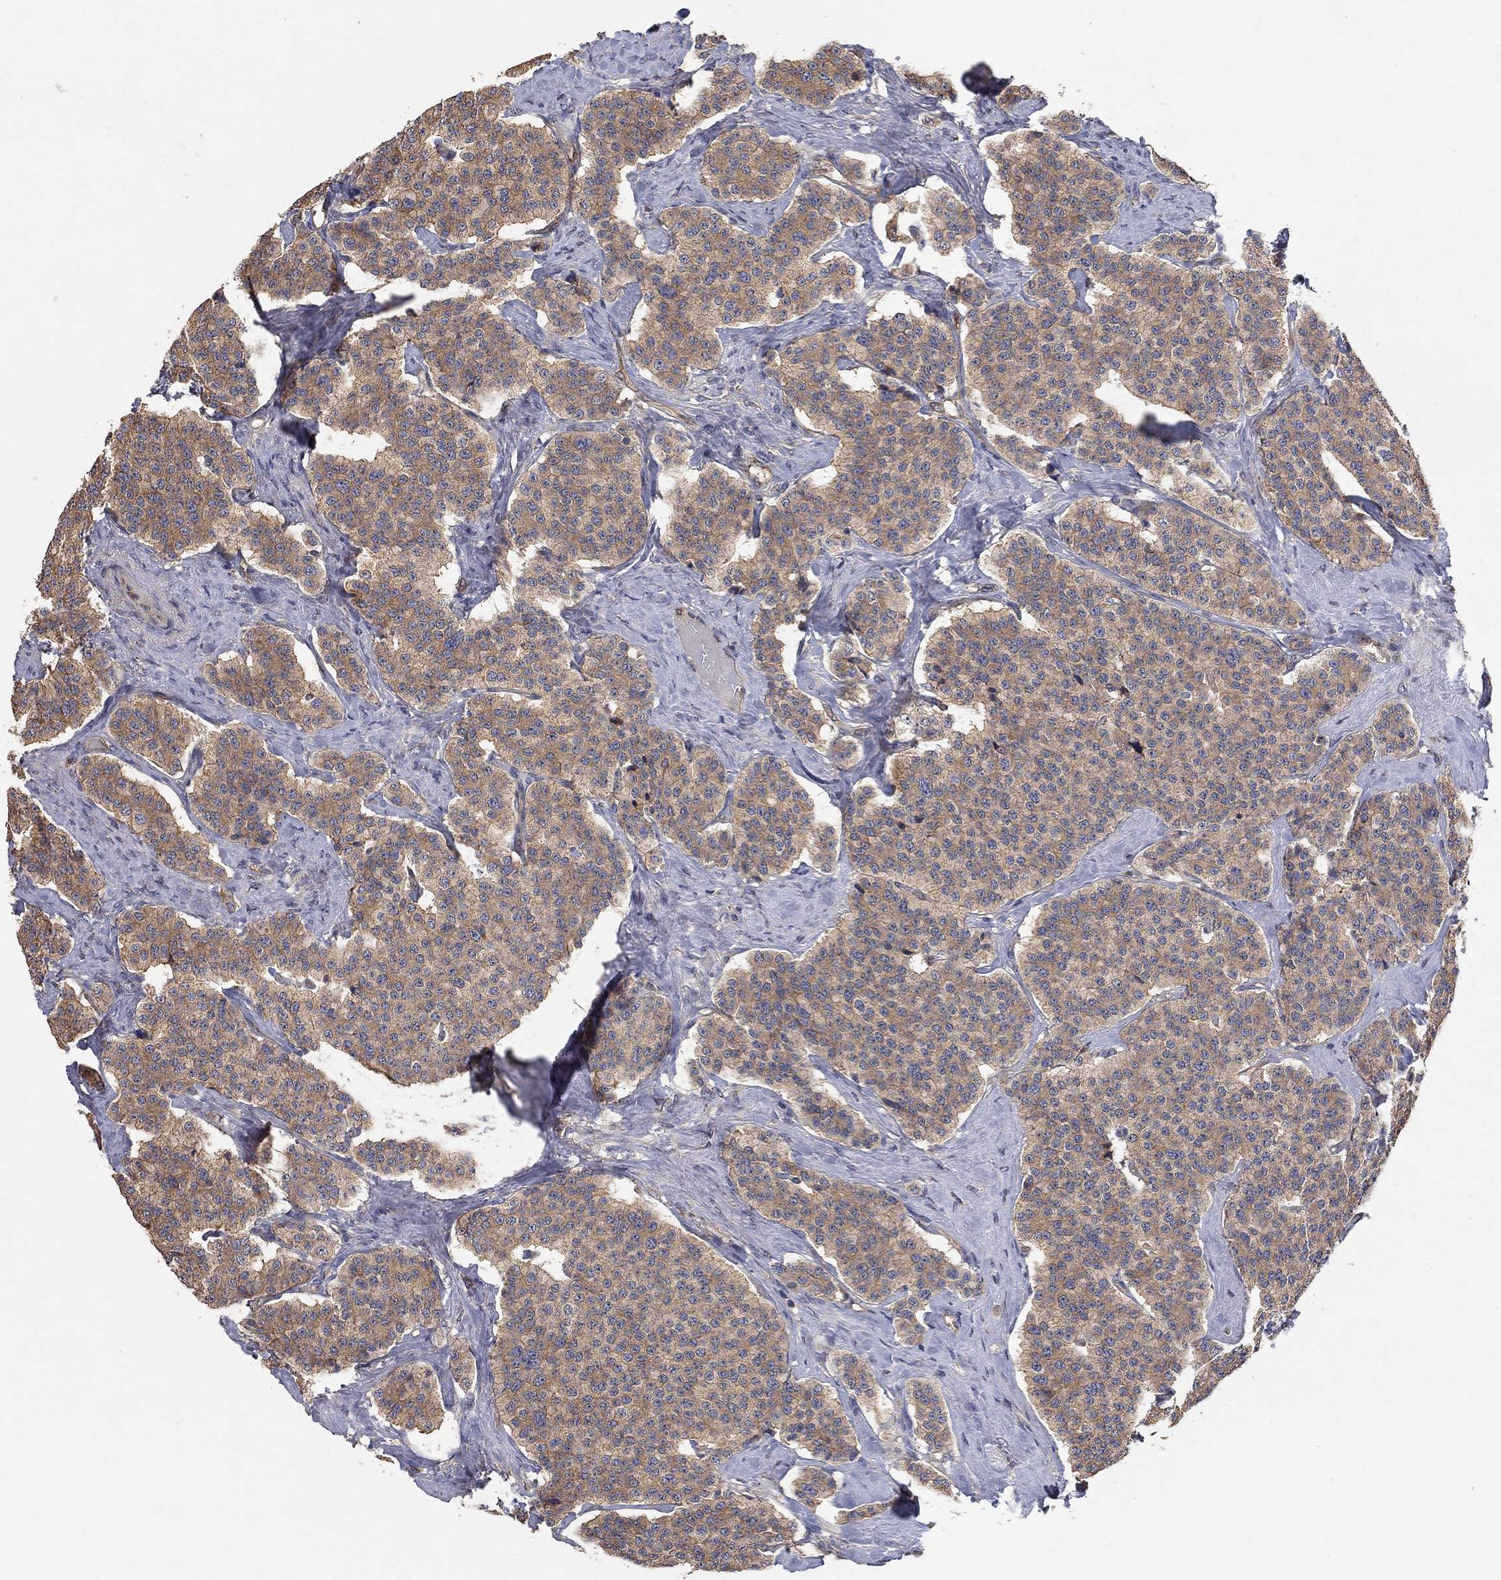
{"staining": {"intensity": "weak", "quantity": "25%-75%", "location": "cytoplasmic/membranous"}, "tissue": "carcinoid", "cell_type": "Tumor cells", "image_type": "cancer", "snomed": [{"axis": "morphology", "description": "Carcinoid, malignant, NOS"}, {"axis": "topography", "description": "Small intestine"}], "caption": "A histopathology image of human carcinoid stained for a protein shows weak cytoplasmic/membranous brown staining in tumor cells.", "gene": "MCUR1", "patient": {"sex": "female", "age": 58}}